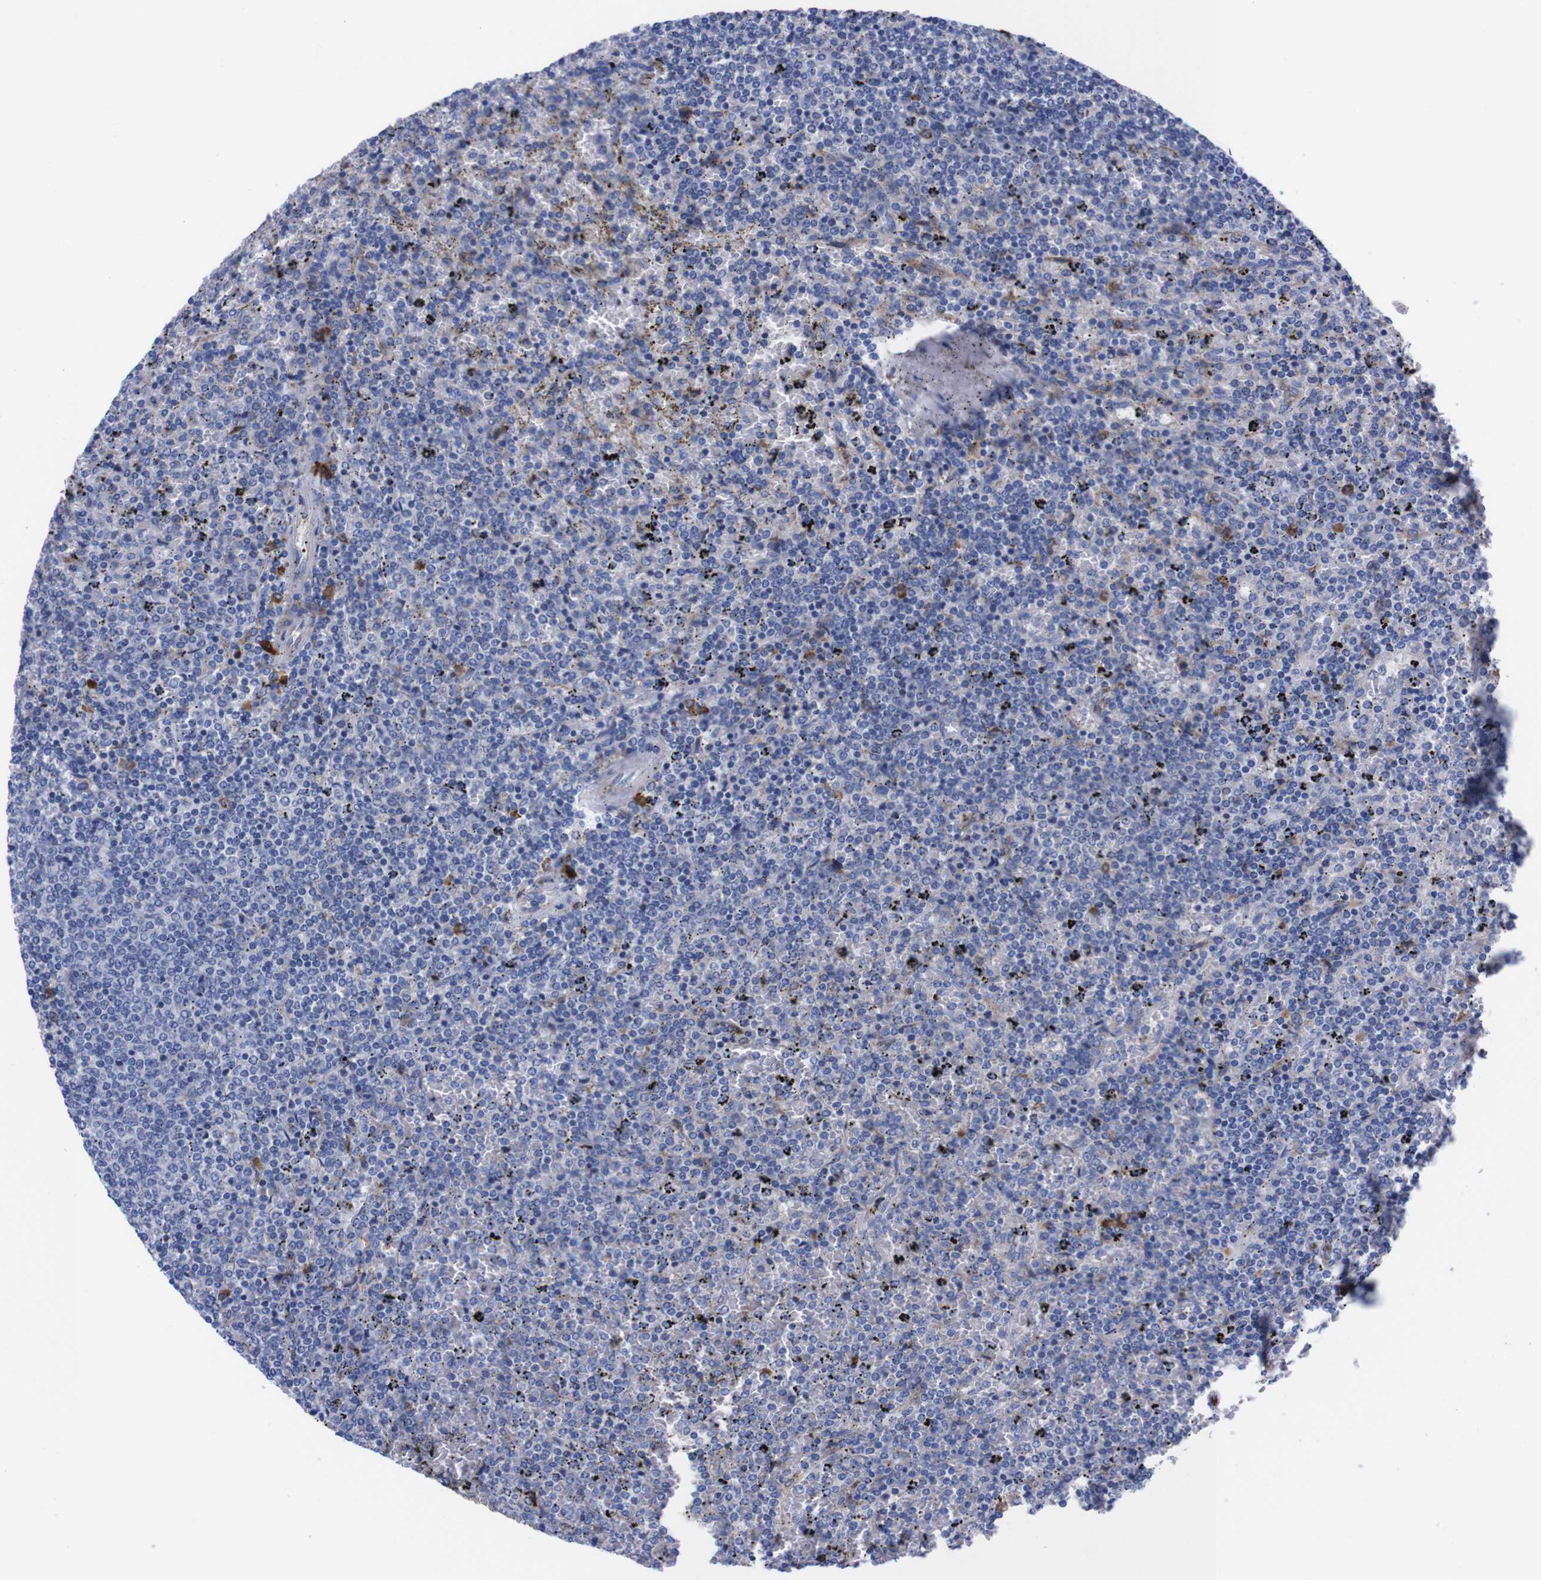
{"staining": {"intensity": "negative", "quantity": "none", "location": "none"}, "tissue": "lymphoma", "cell_type": "Tumor cells", "image_type": "cancer", "snomed": [{"axis": "morphology", "description": "Malignant lymphoma, non-Hodgkin's type, Low grade"}, {"axis": "topography", "description": "Spleen"}], "caption": "A histopathology image of human lymphoma is negative for staining in tumor cells. (Immunohistochemistry (ihc), brightfield microscopy, high magnification).", "gene": "NEBL", "patient": {"sex": "female", "age": 77}}